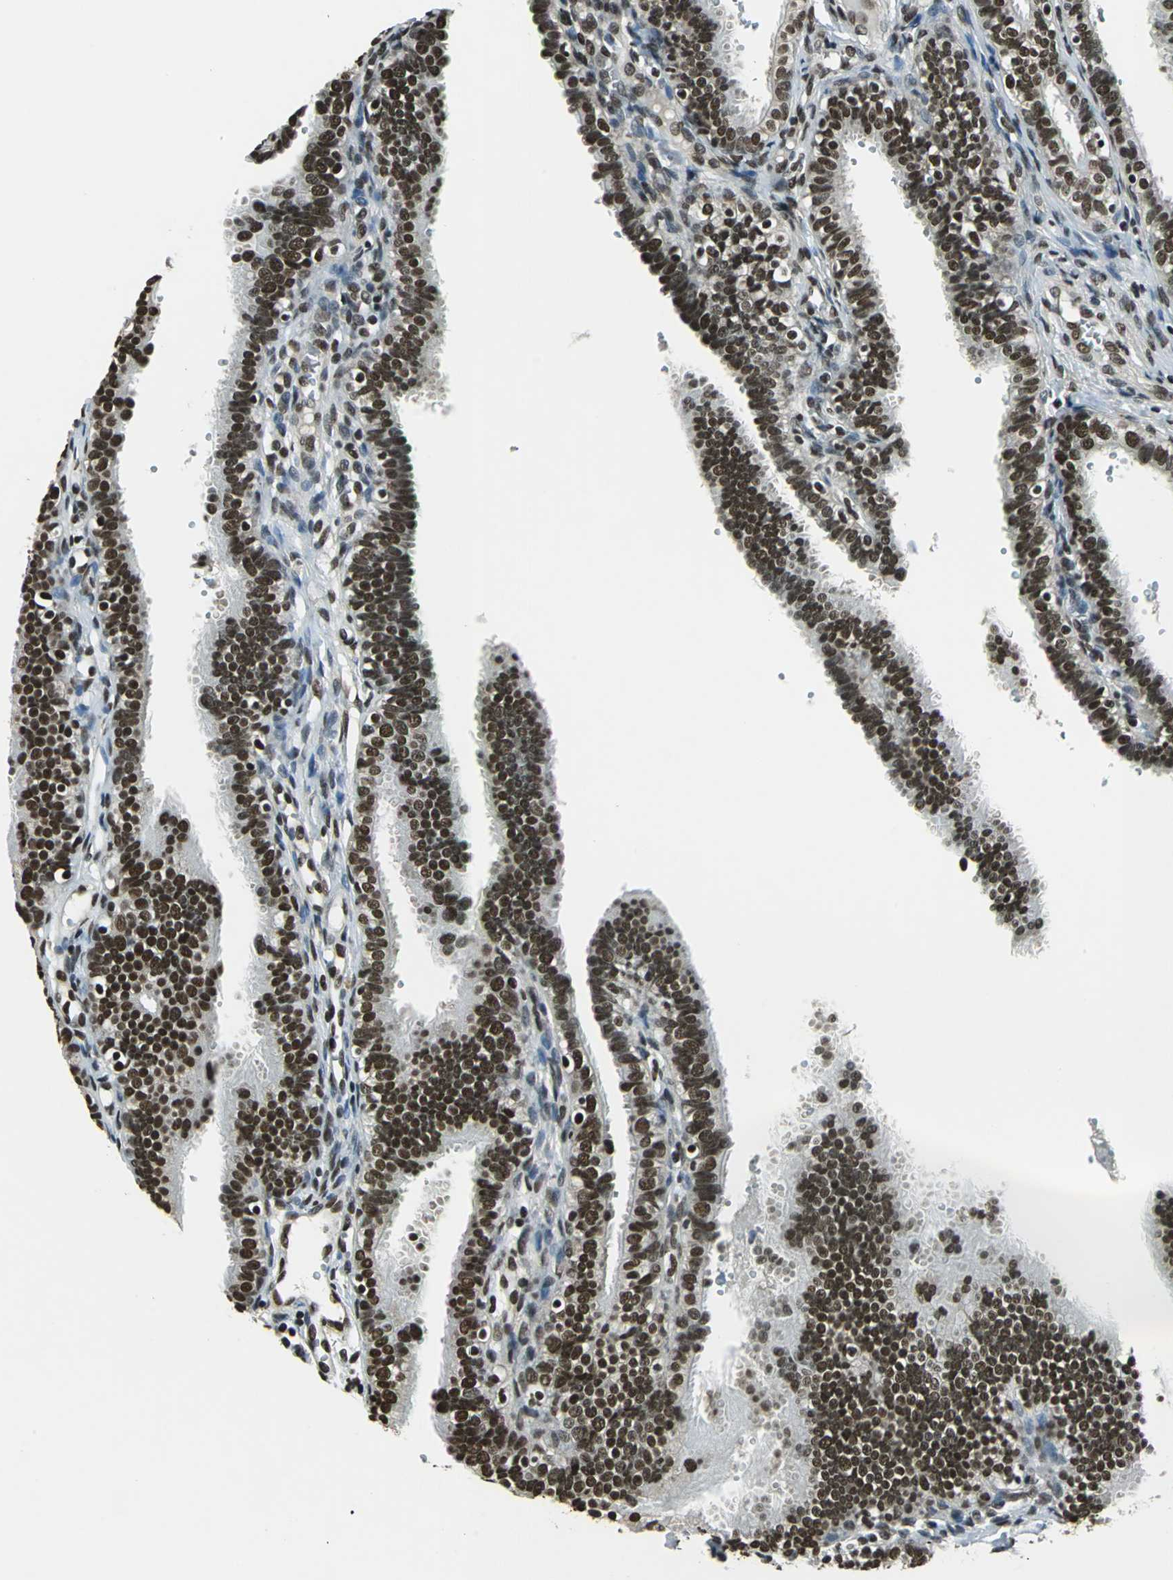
{"staining": {"intensity": "strong", "quantity": ">75%", "location": "nuclear"}, "tissue": "fallopian tube", "cell_type": "Glandular cells", "image_type": "normal", "snomed": [{"axis": "morphology", "description": "Normal tissue, NOS"}, {"axis": "topography", "description": "Fallopian tube"}, {"axis": "topography", "description": "Placenta"}], "caption": "A brown stain highlights strong nuclear staining of a protein in glandular cells of benign fallopian tube. (DAB (3,3'-diaminobenzidine) IHC, brown staining for protein, blue staining for nuclei).", "gene": "RBM14", "patient": {"sex": "female", "age": 34}}